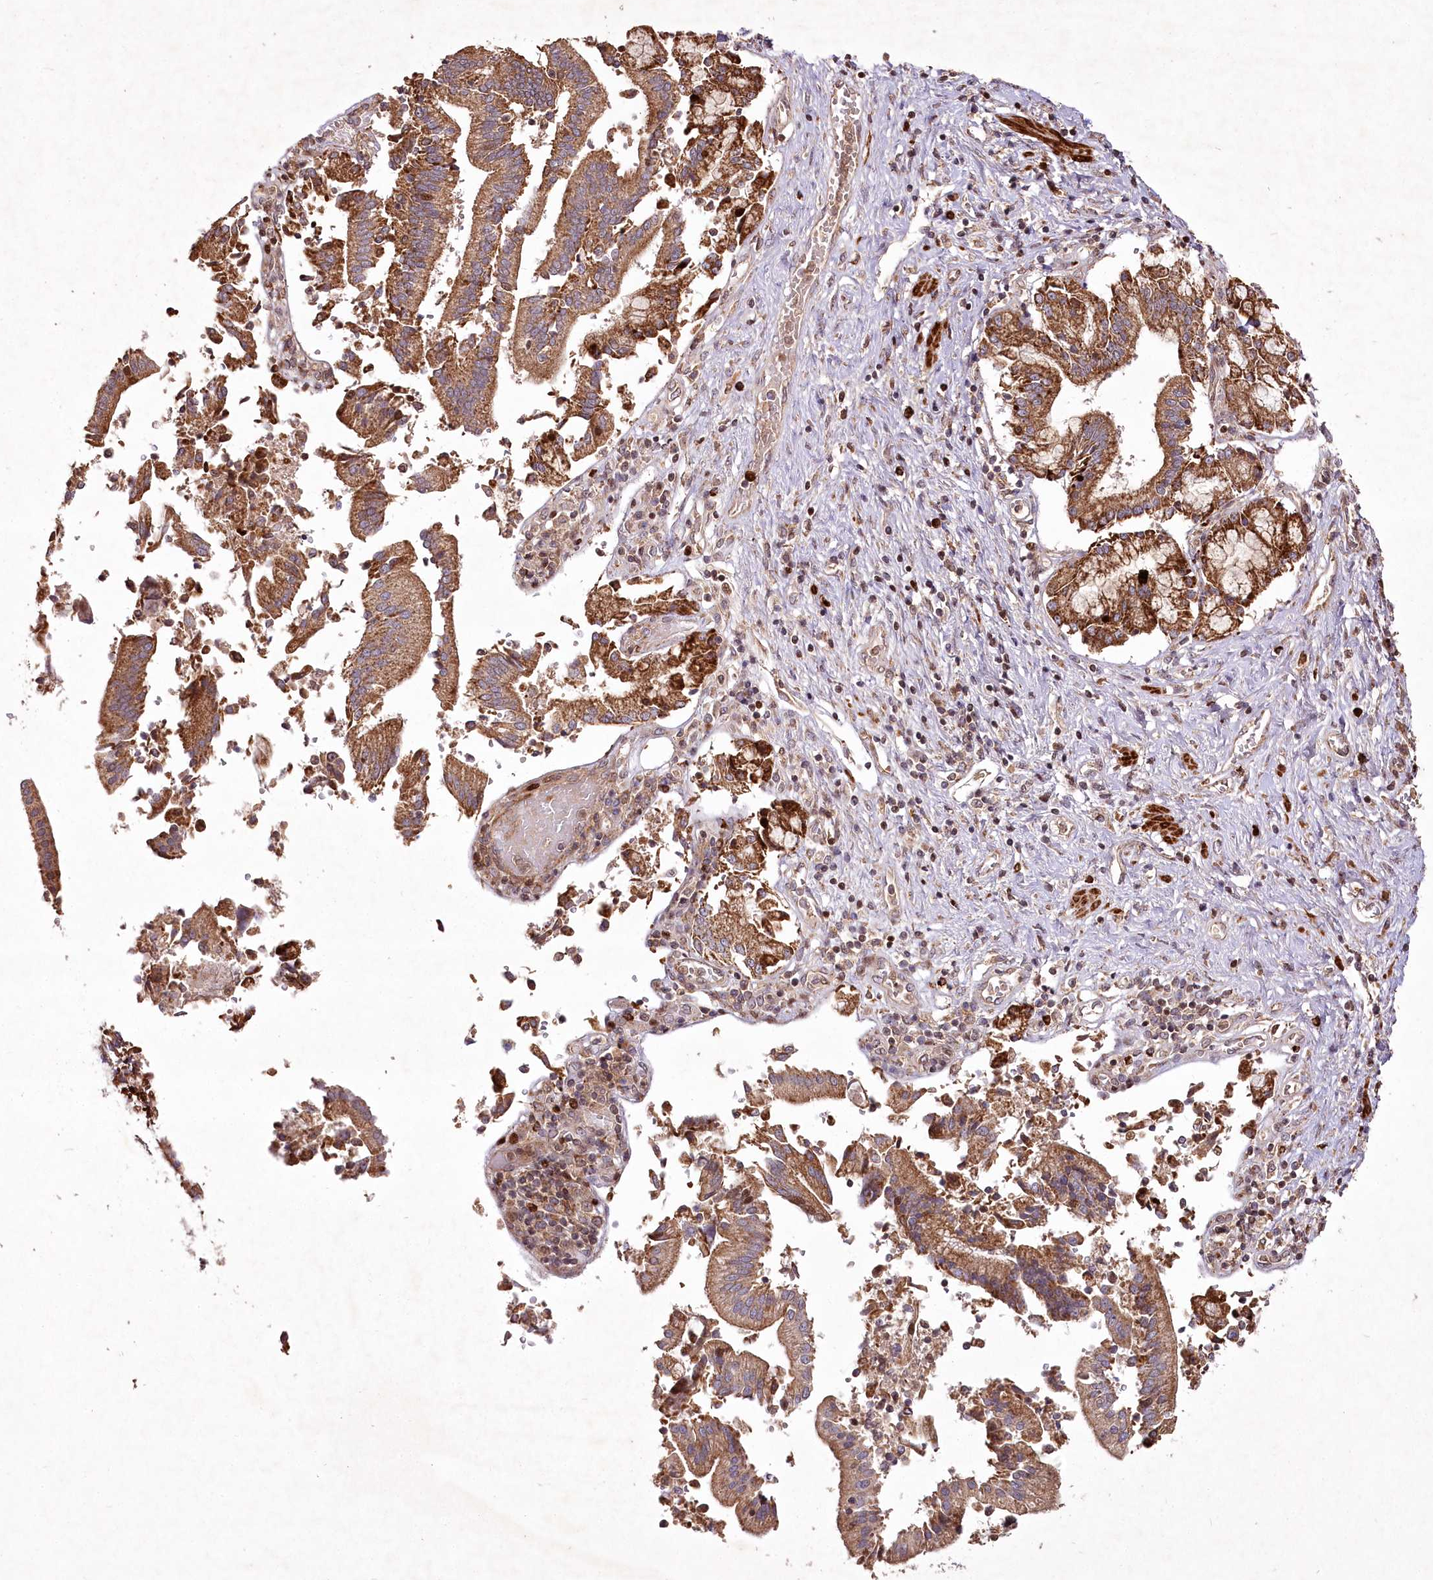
{"staining": {"intensity": "moderate", "quantity": ">75%", "location": "cytoplasmic/membranous"}, "tissue": "pancreatic cancer", "cell_type": "Tumor cells", "image_type": "cancer", "snomed": [{"axis": "morphology", "description": "Adenocarcinoma, NOS"}, {"axis": "topography", "description": "Pancreas"}], "caption": "A brown stain shows moderate cytoplasmic/membranous expression of a protein in pancreatic cancer tumor cells.", "gene": "PSTK", "patient": {"sex": "male", "age": 46}}